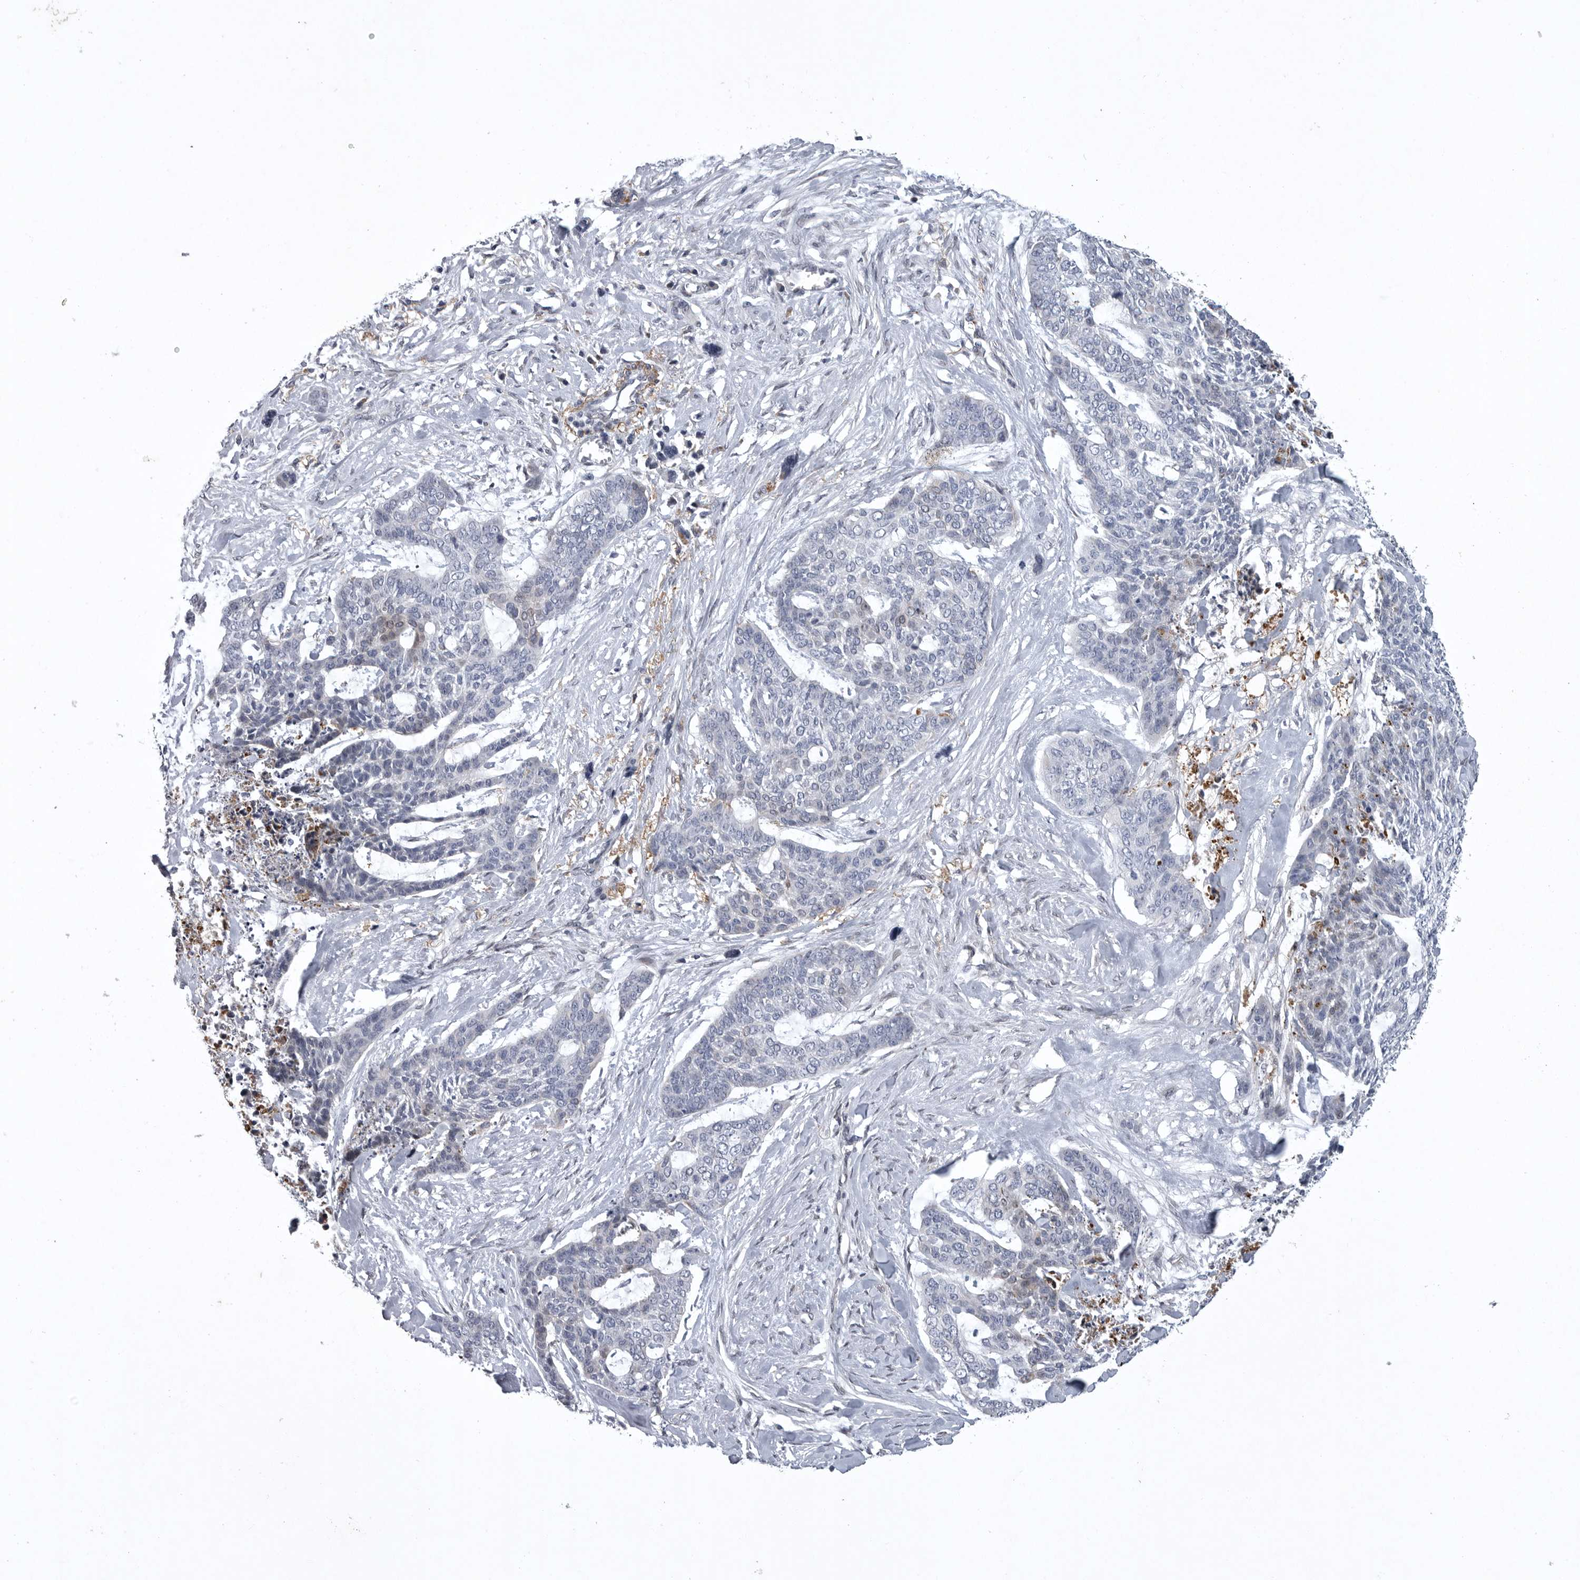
{"staining": {"intensity": "negative", "quantity": "none", "location": "none"}, "tissue": "skin cancer", "cell_type": "Tumor cells", "image_type": "cancer", "snomed": [{"axis": "morphology", "description": "Basal cell carcinoma"}, {"axis": "topography", "description": "Skin"}], "caption": "Tumor cells are negative for brown protein staining in skin cancer.", "gene": "CRP", "patient": {"sex": "female", "age": 64}}